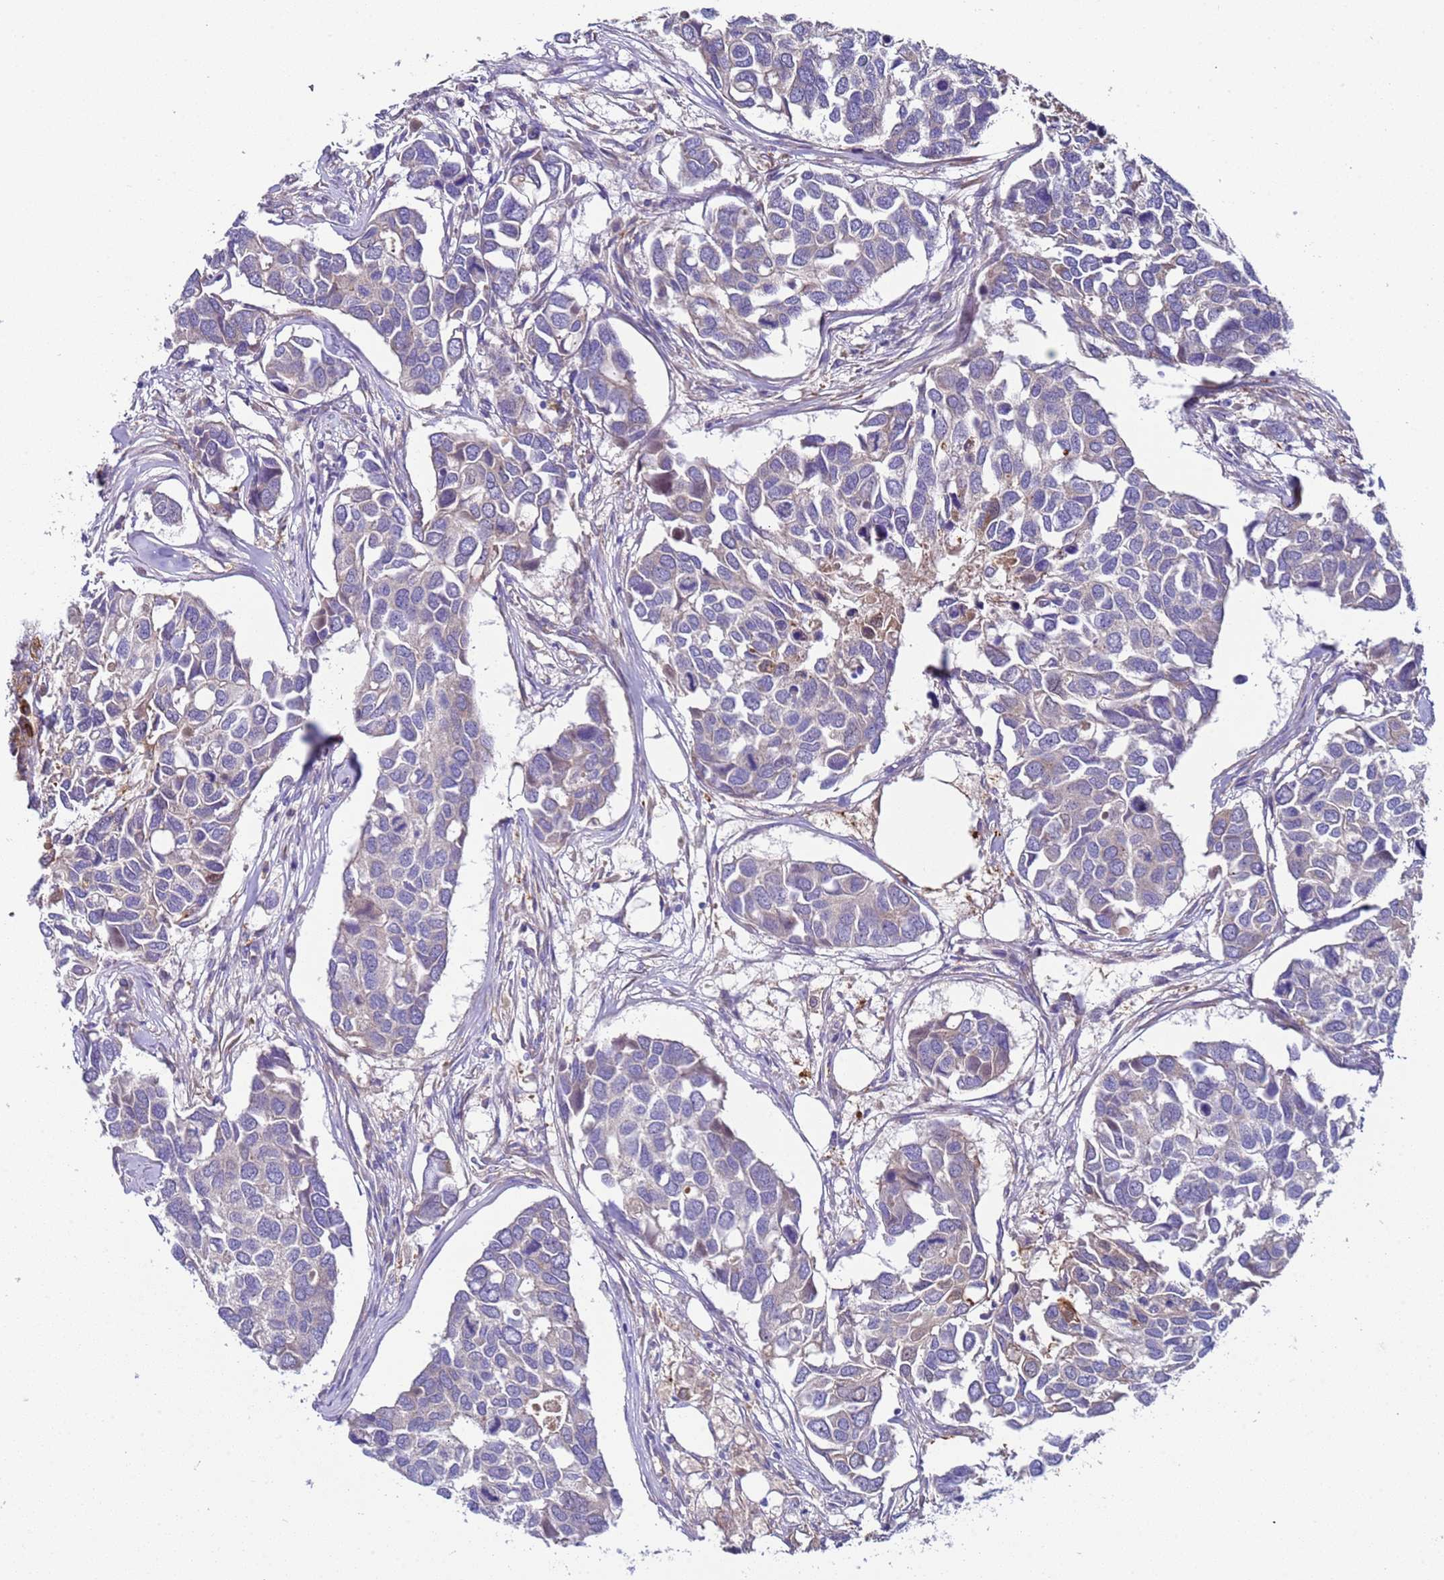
{"staining": {"intensity": "weak", "quantity": "<25%", "location": "cytoplasmic/membranous"}, "tissue": "breast cancer", "cell_type": "Tumor cells", "image_type": "cancer", "snomed": [{"axis": "morphology", "description": "Duct carcinoma"}, {"axis": "topography", "description": "Breast"}], "caption": "IHC image of neoplastic tissue: infiltrating ductal carcinoma (breast) stained with DAB (3,3'-diaminobenzidine) displays no significant protein staining in tumor cells. (DAB immunohistochemistry visualized using brightfield microscopy, high magnification).", "gene": "PAQR7", "patient": {"sex": "female", "age": 83}}